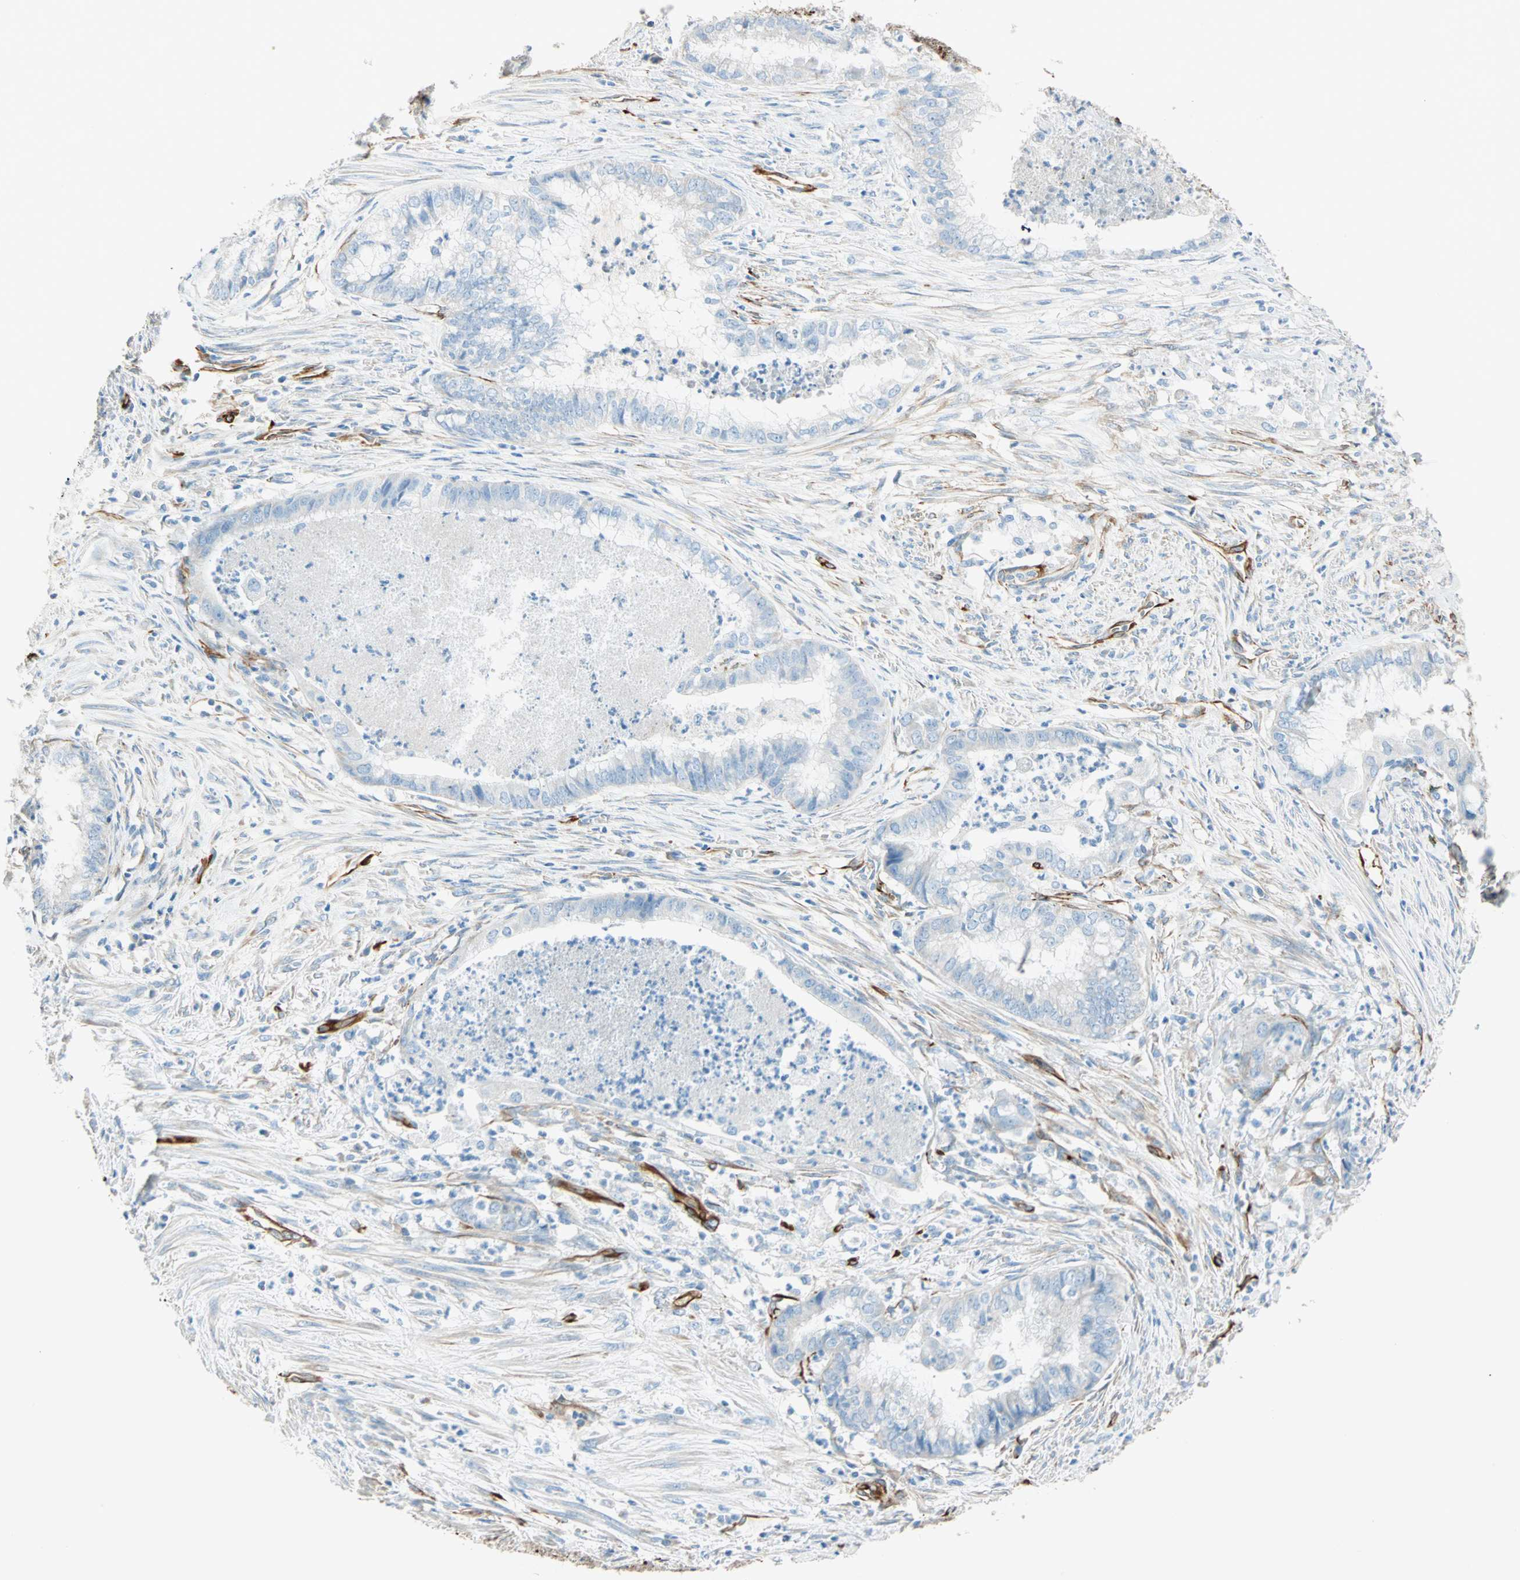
{"staining": {"intensity": "negative", "quantity": "none", "location": "none"}, "tissue": "endometrial cancer", "cell_type": "Tumor cells", "image_type": "cancer", "snomed": [{"axis": "morphology", "description": "Necrosis, NOS"}, {"axis": "morphology", "description": "Adenocarcinoma, NOS"}, {"axis": "topography", "description": "Endometrium"}], "caption": "This is a histopathology image of IHC staining of adenocarcinoma (endometrial), which shows no staining in tumor cells.", "gene": "NES", "patient": {"sex": "female", "age": 79}}